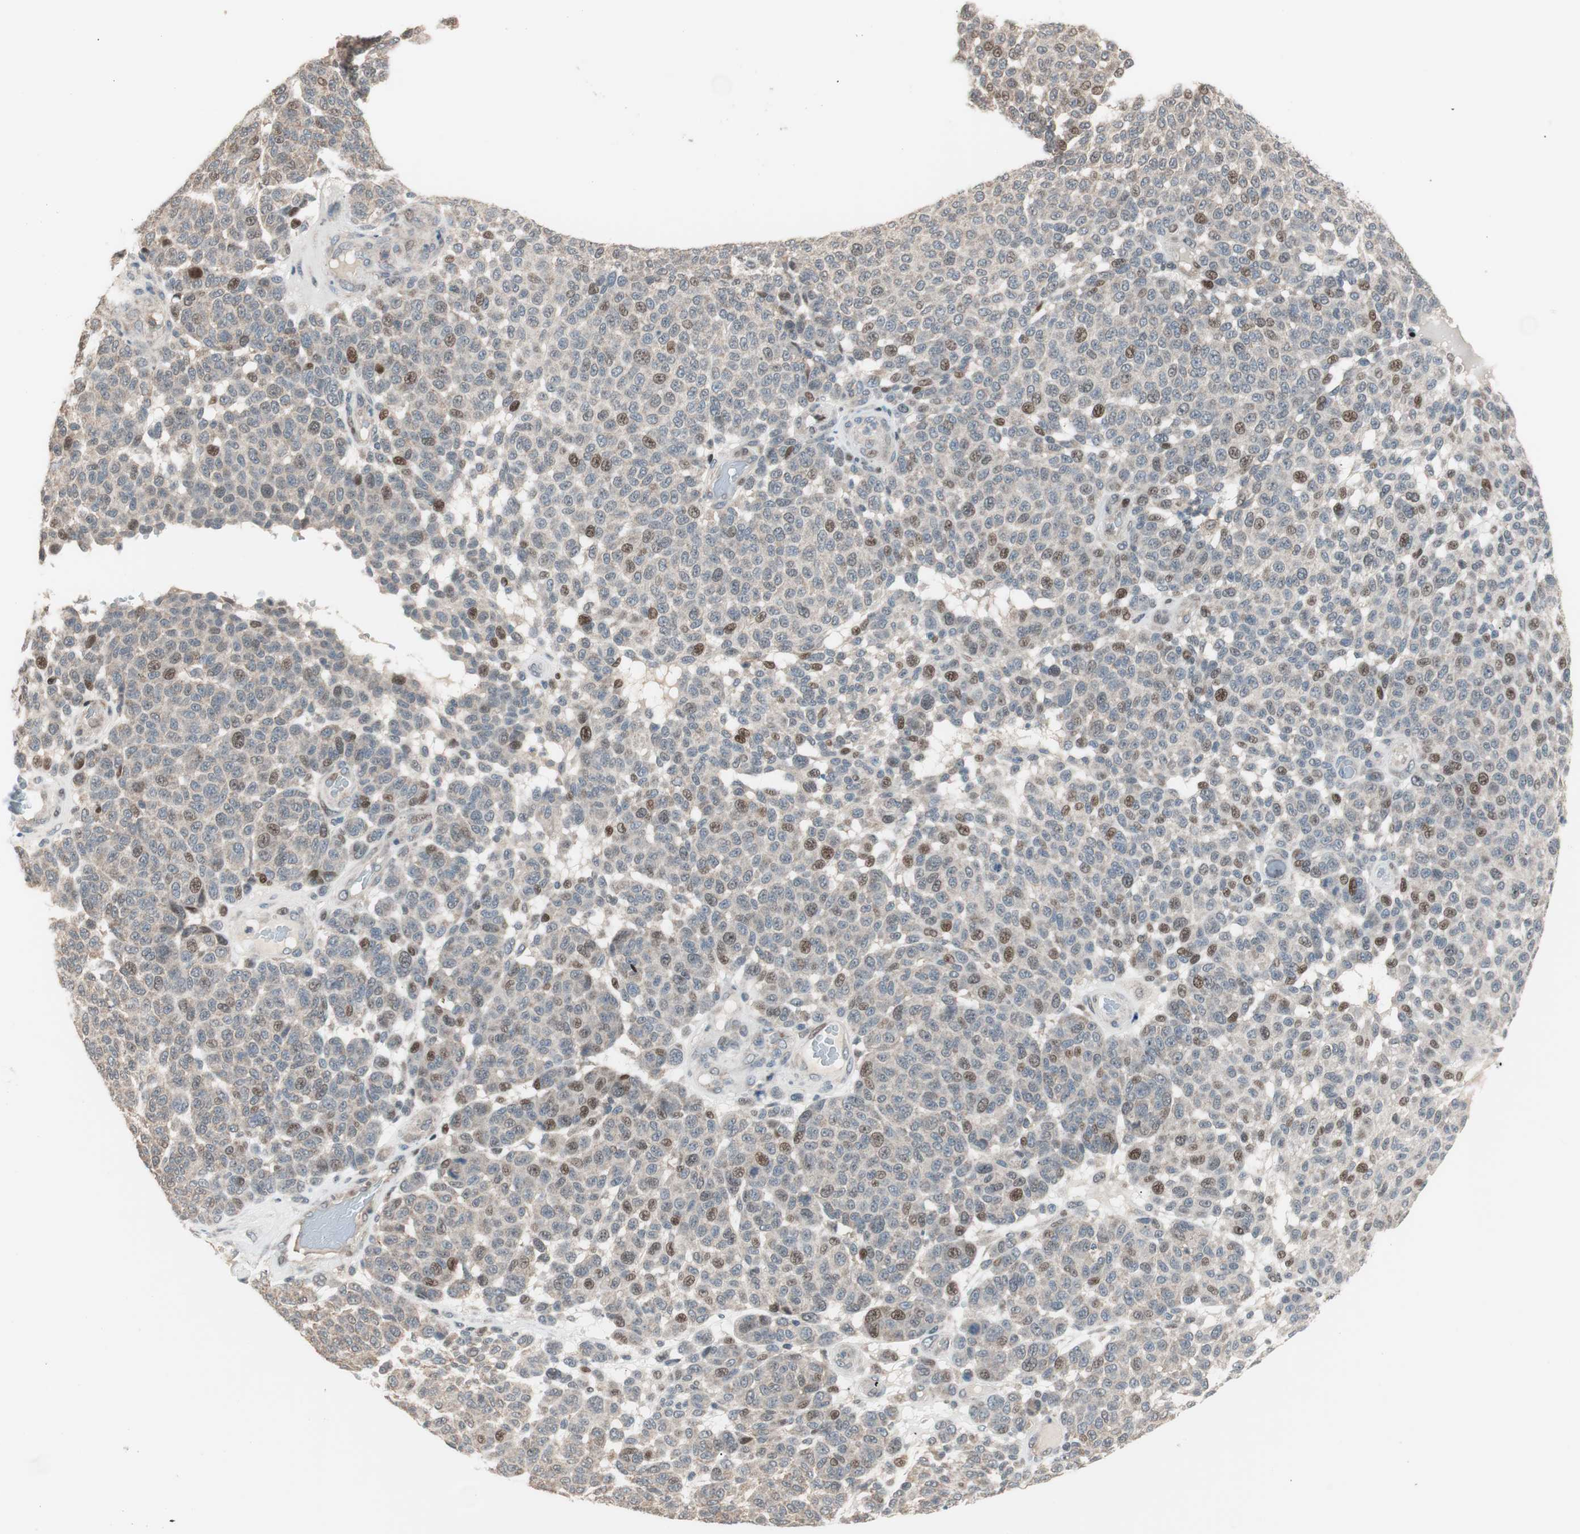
{"staining": {"intensity": "weak", "quantity": "<25%", "location": "nuclear"}, "tissue": "melanoma", "cell_type": "Tumor cells", "image_type": "cancer", "snomed": [{"axis": "morphology", "description": "Malignant melanoma, NOS"}, {"axis": "topography", "description": "Skin"}], "caption": "A micrograph of malignant melanoma stained for a protein shows no brown staining in tumor cells.", "gene": "POLH", "patient": {"sex": "male", "age": 59}}